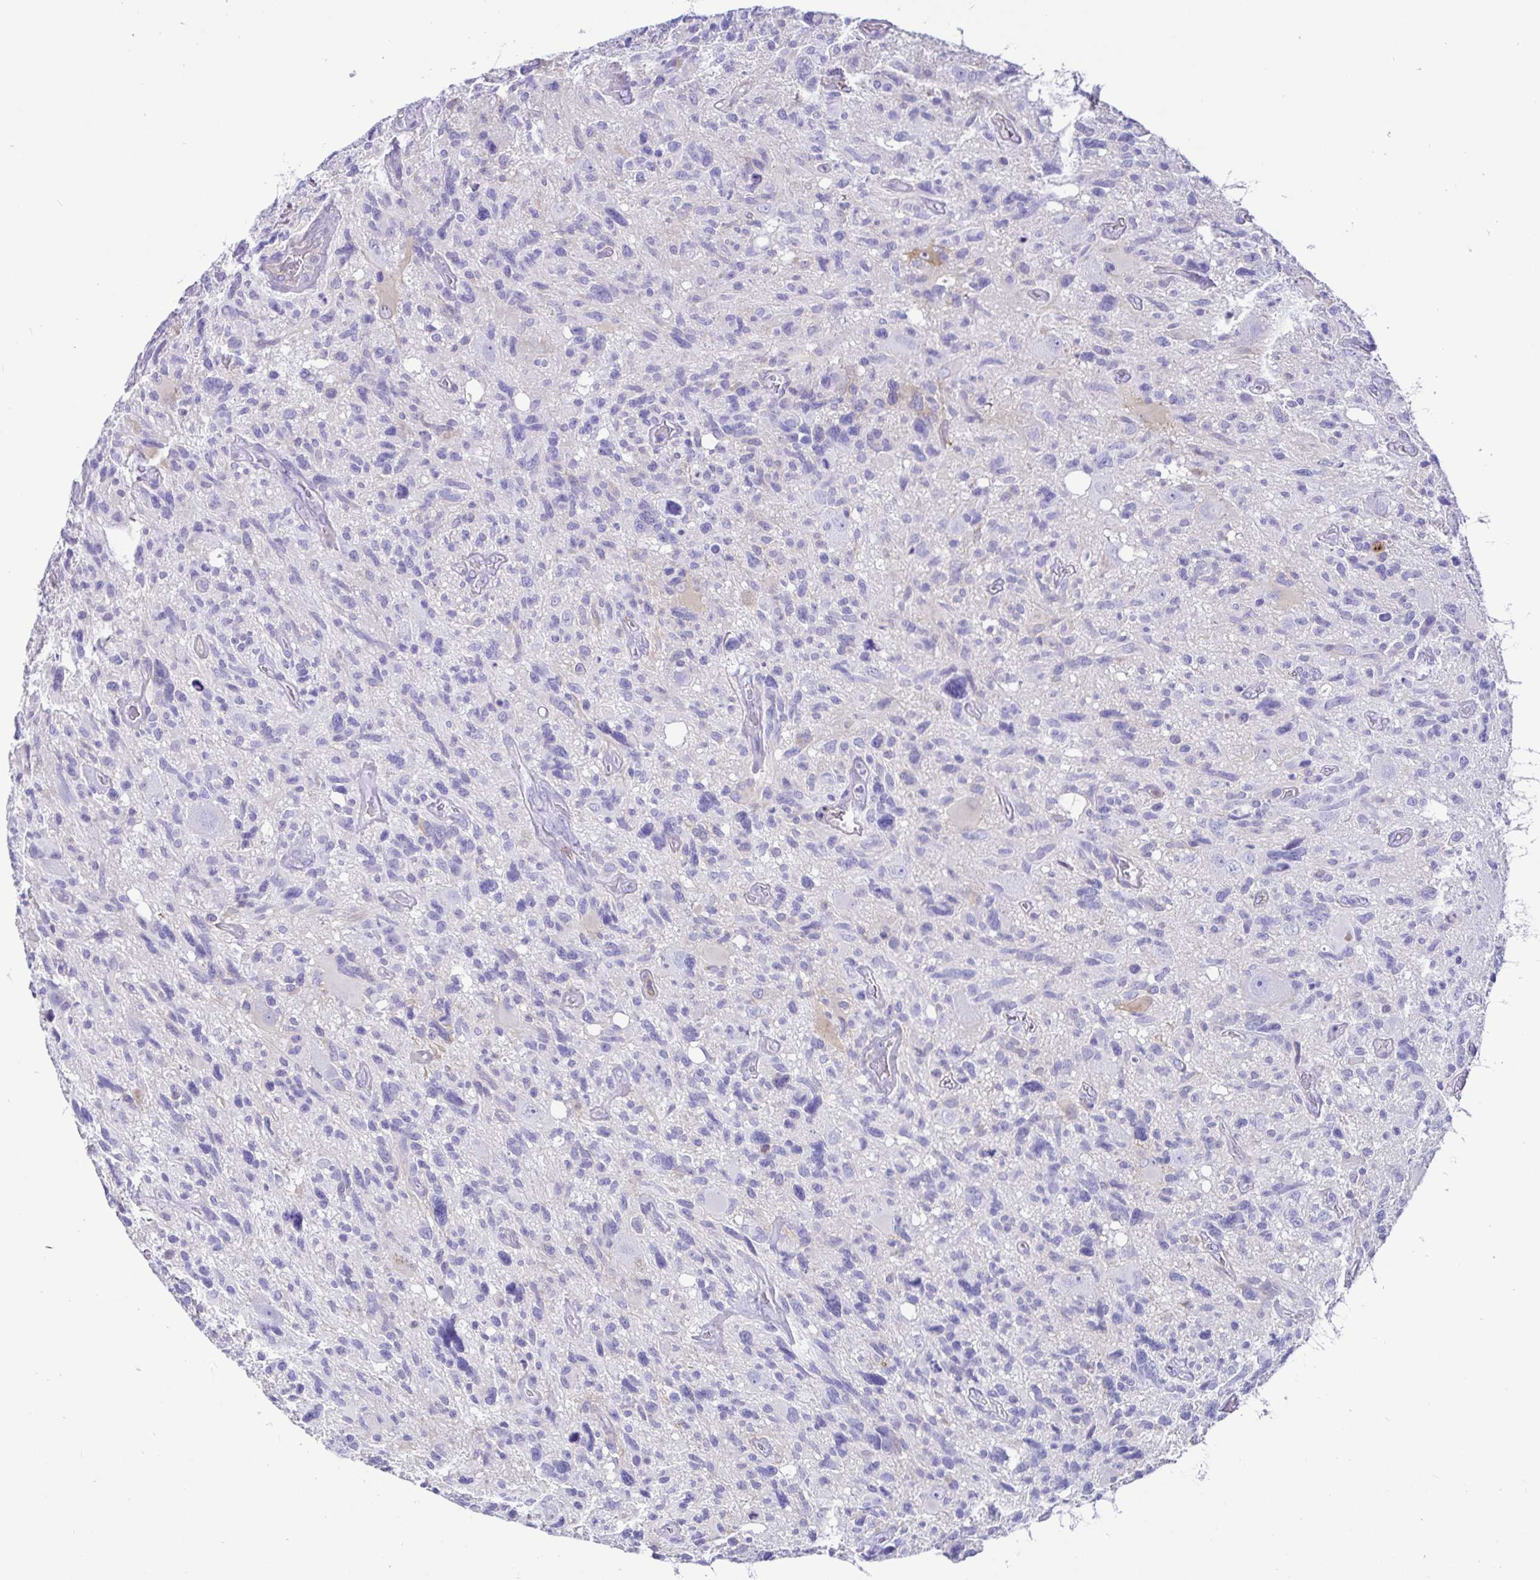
{"staining": {"intensity": "negative", "quantity": "none", "location": "none"}, "tissue": "glioma", "cell_type": "Tumor cells", "image_type": "cancer", "snomed": [{"axis": "morphology", "description": "Glioma, malignant, High grade"}, {"axis": "topography", "description": "Brain"}], "caption": "Glioma was stained to show a protein in brown. There is no significant positivity in tumor cells. (Immunohistochemistry, brightfield microscopy, high magnification).", "gene": "ANXA2", "patient": {"sex": "male", "age": 49}}